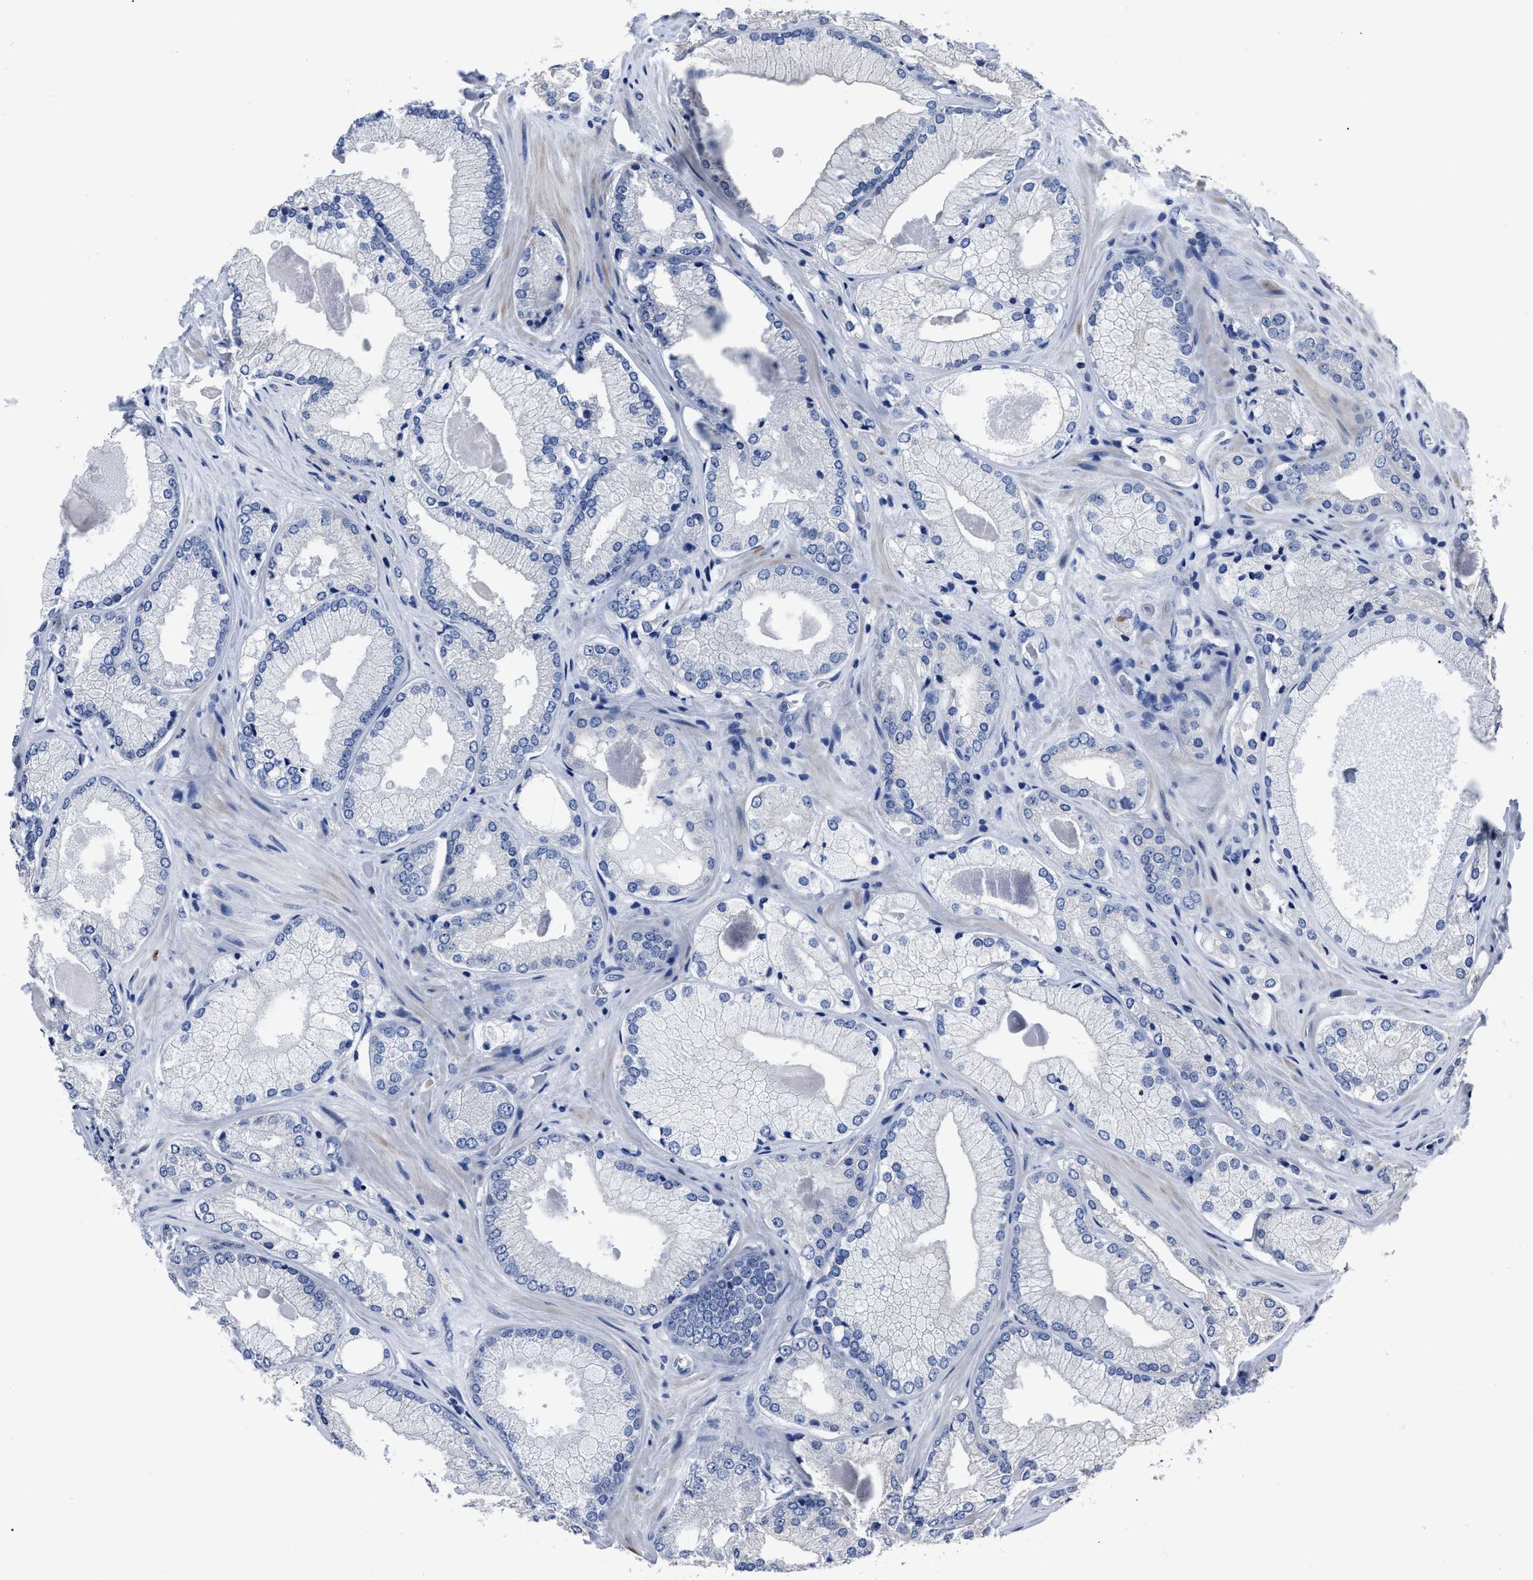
{"staining": {"intensity": "negative", "quantity": "none", "location": "none"}, "tissue": "prostate cancer", "cell_type": "Tumor cells", "image_type": "cancer", "snomed": [{"axis": "morphology", "description": "Adenocarcinoma, Low grade"}, {"axis": "topography", "description": "Prostate"}], "caption": "This is an IHC photomicrograph of prostate cancer (adenocarcinoma (low-grade)). There is no positivity in tumor cells.", "gene": "MOV10L1", "patient": {"sex": "male", "age": 65}}